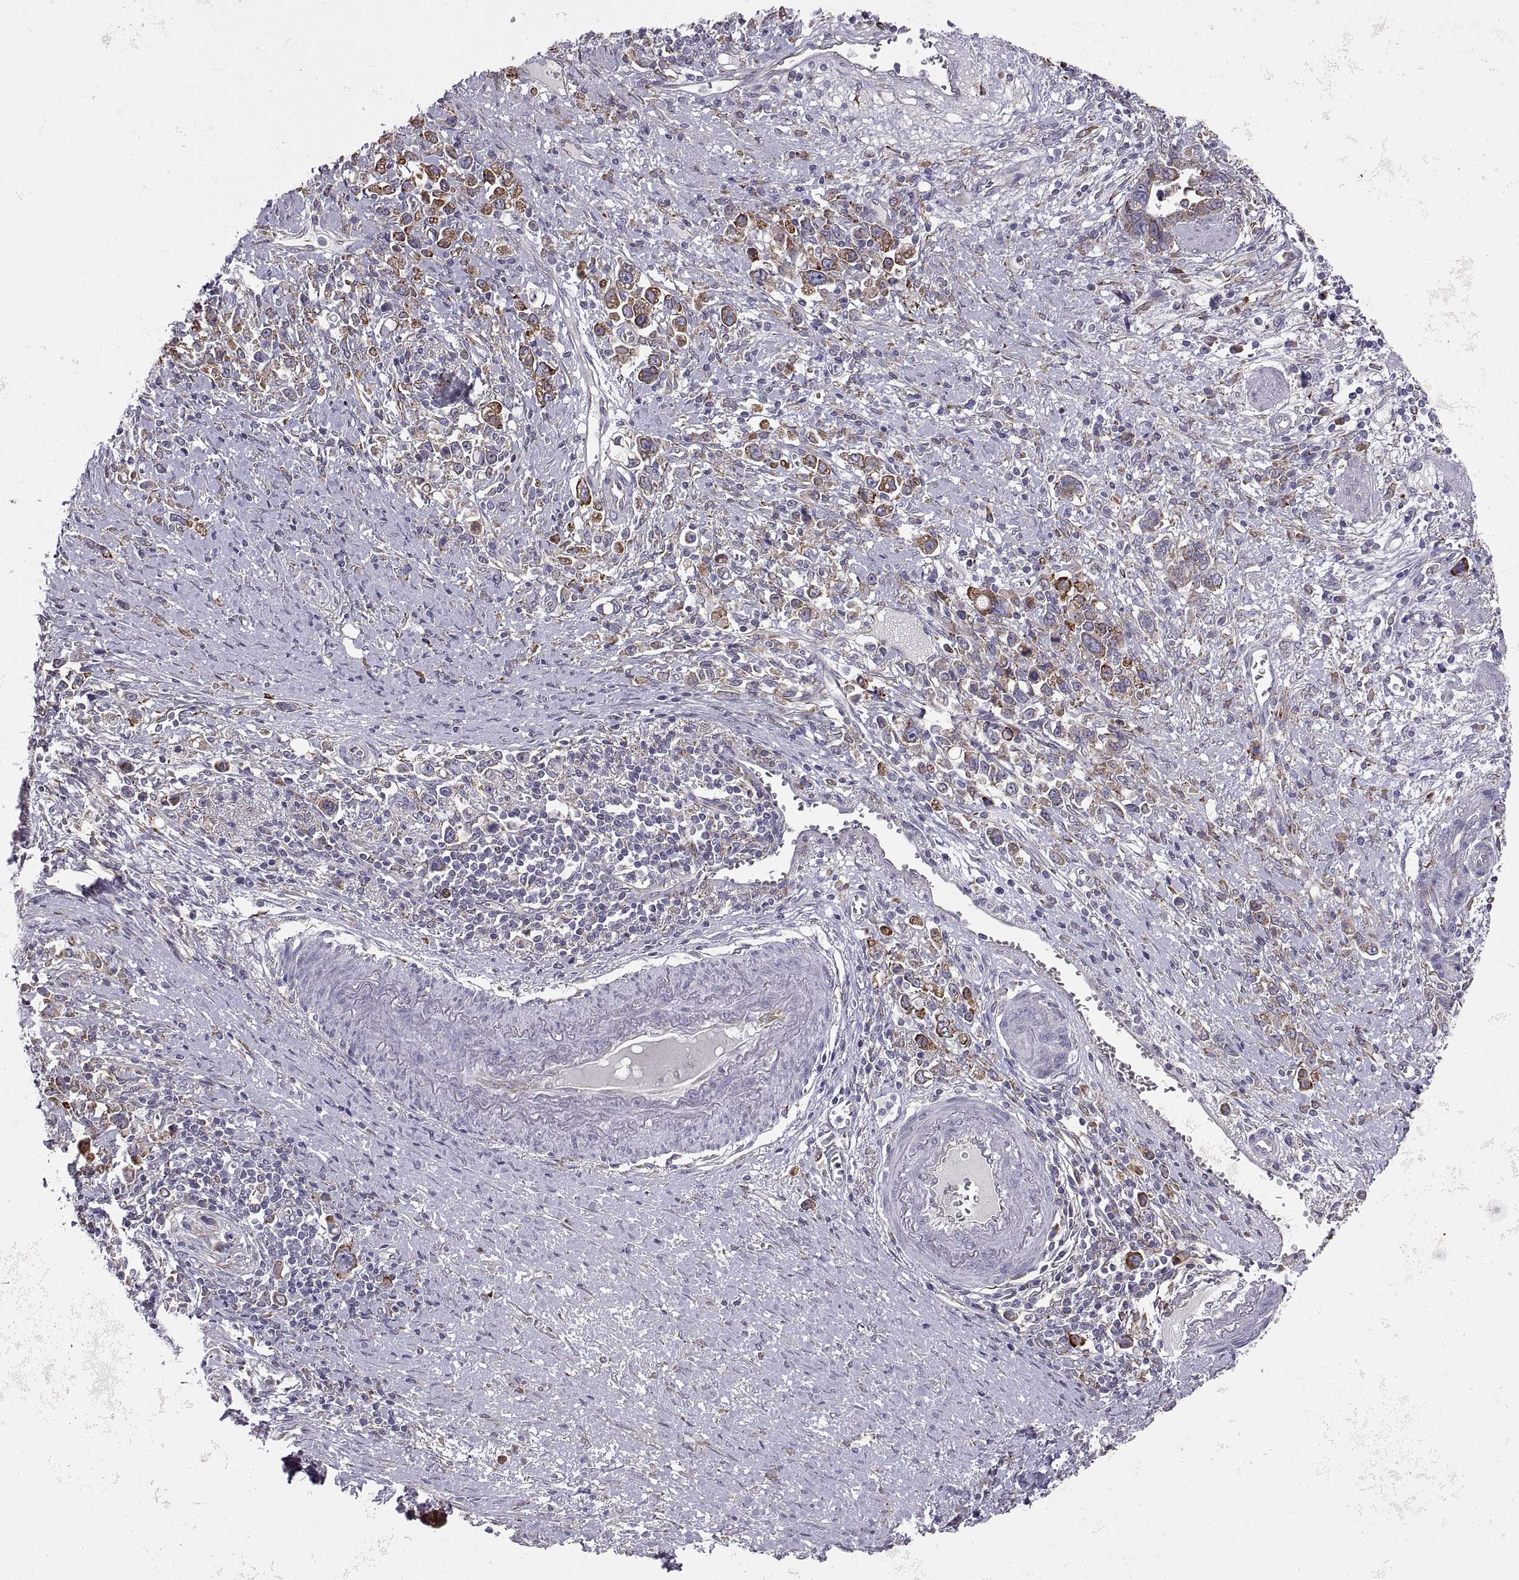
{"staining": {"intensity": "strong", "quantity": "<25%", "location": "cytoplasmic/membranous"}, "tissue": "stomach cancer", "cell_type": "Tumor cells", "image_type": "cancer", "snomed": [{"axis": "morphology", "description": "Adenocarcinoma, NOS"}, {"axis": "topography", "description": "Stomach"}], "caption": "Brown immunohistochemical staining in human stomach cancer (adenocarcinoma) displays strong cytoplasmic/membranous staining in about <25% of tumor cells.", "gene": "PLEKHB2", "patient": {"sex": "male", "age": 63}}